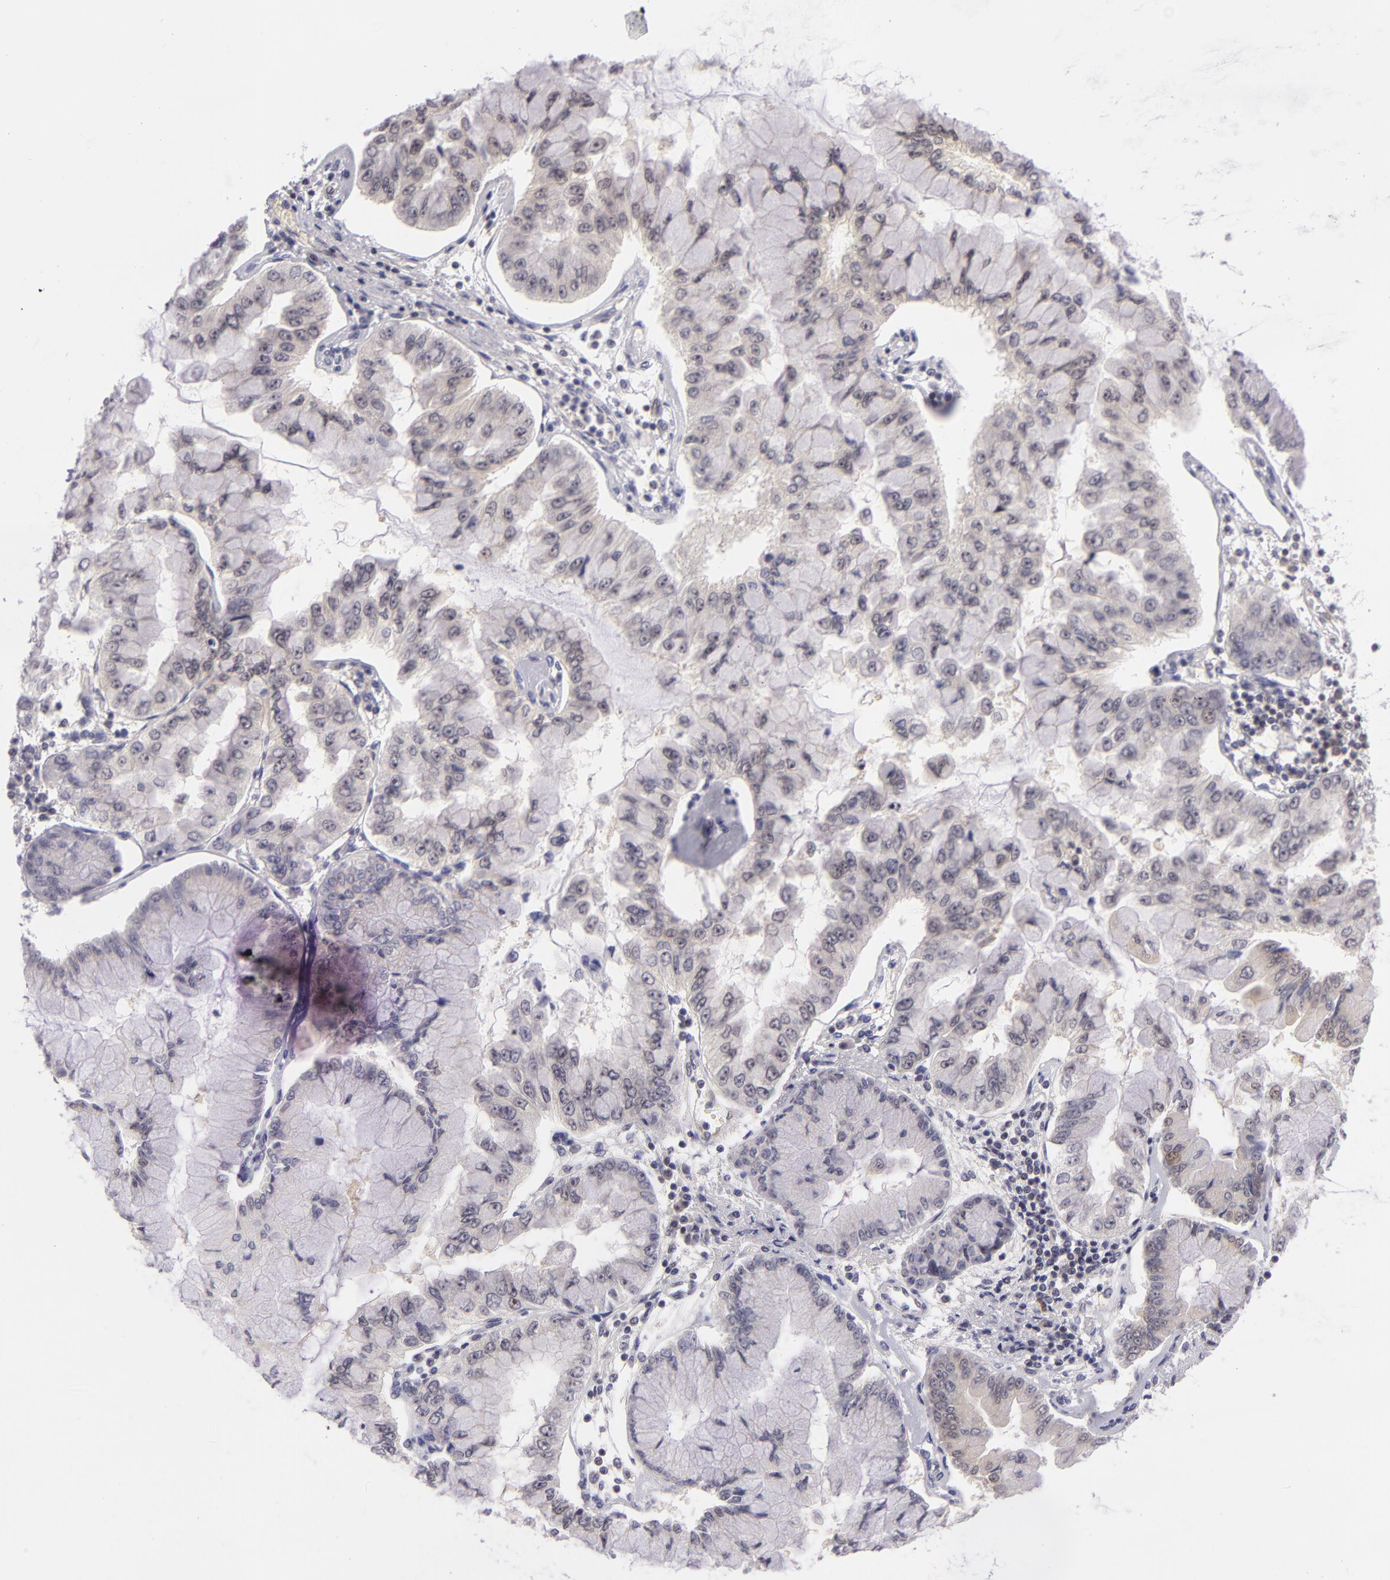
{"staining": {"intensity": "weak", "quantity": "<25%", "location": "cytoplasmic/membranous"}, "tissue": "liver cancer", "cell_type": "Tumor cells", "image_type": "cancer", "snomed": [{"axis": "morphology", "description": "Cholangiocarcinoma"}, {"axis": "topography", "description": "Liver"}], "caption": "An image of cholangiocarcinoma (liver) stained for a protein exhibits no brown staining in tumor cells.", "gene": "BCL10", "patient": {"sex": "female", "age": 79}}